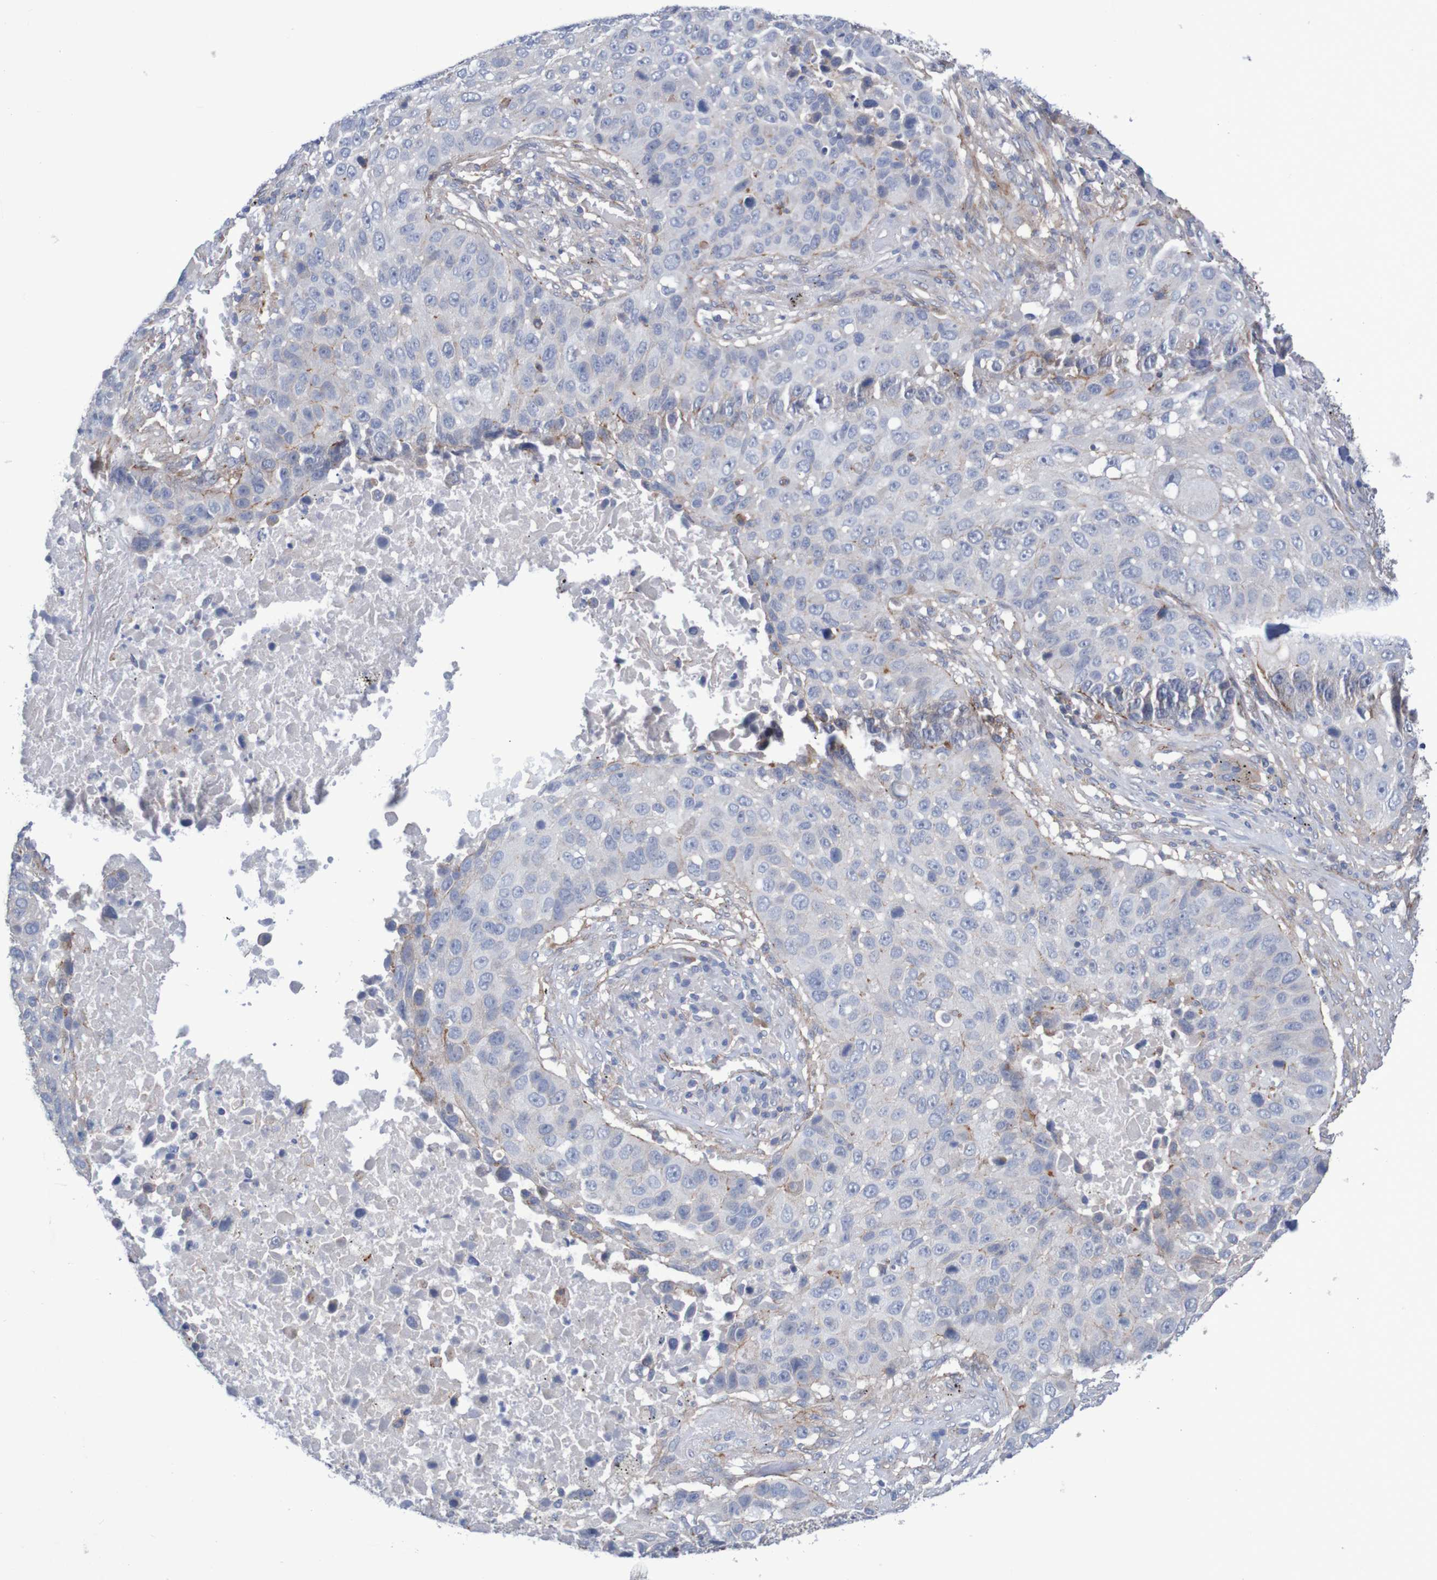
{"staining": {"intensity": "weak", "quantity": "<25%", "location": "cytoplasmic/membranous"}, "tissue": "lung cancer", "cell_type": "Tumor cells", "image_type": "cancer", "snomed": [{"axis": "morphology", "description": "Squamous cell carcinoma, NOS"}, {"axis": "topography", "description": "Lung"}], "caption": "Protein analysis of lung squamous cell carcinoma reveals no significant expression in tumor cells.", "gene": "NECTIN2", "patient": {"sex": "male", "age": 57}}